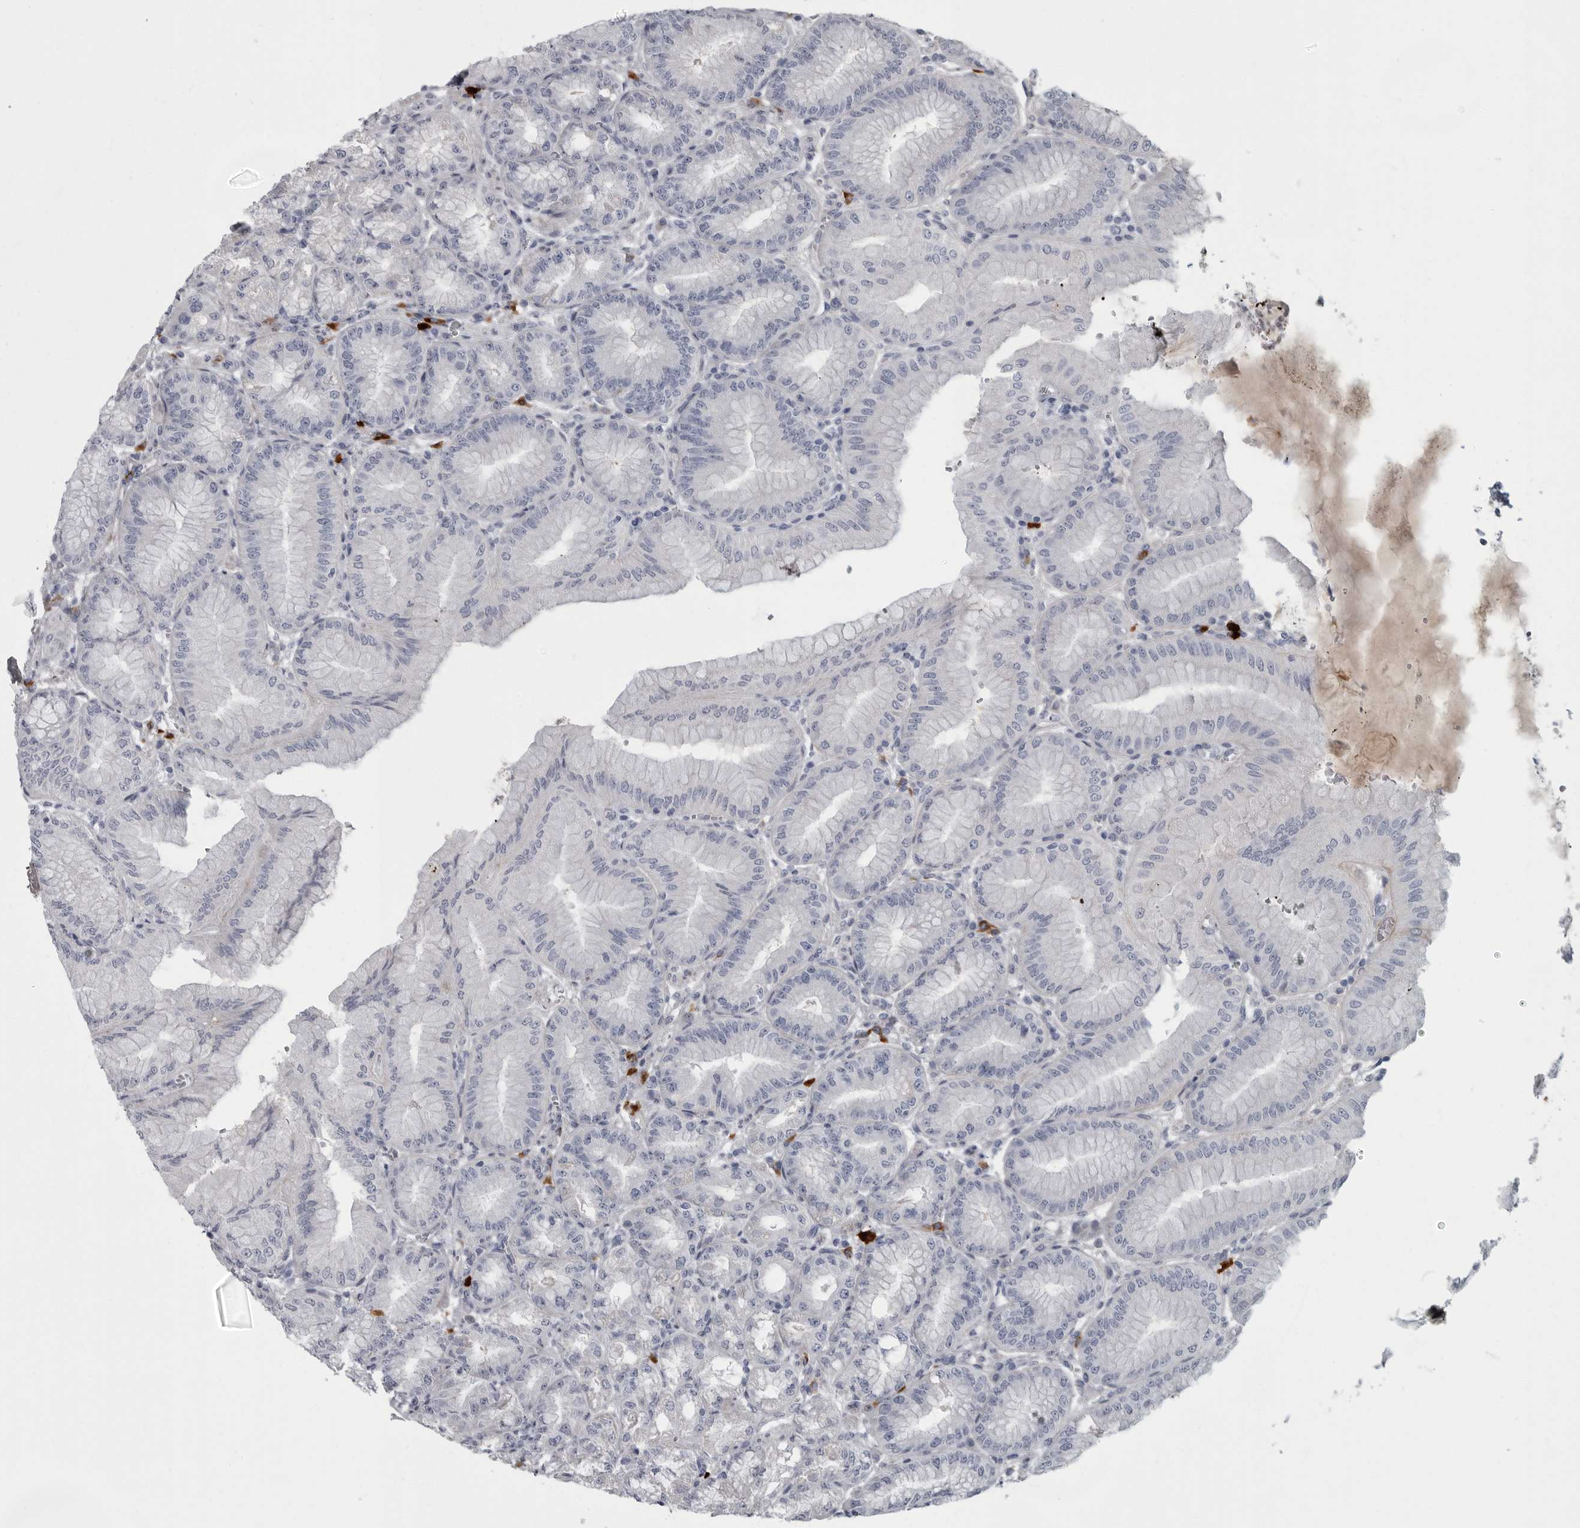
{"staining": {"intensity": "negative", "quantity": "none", "location": "none"}, "tissue": "stomach", "cell_type": "Glandular cells", "image_type": "normal", "snomed": [{"axis": "morphology", "description": "Normal tissue, NOS"}, {"axis": "topography", "description": "Stomach, lower"}], "caption": "Protein analysis of unremarkable stomach reveals no significant positivity in glandular cells.", "gene": "SLC25A39", "patient": {"sex": "male", "age": 71}}